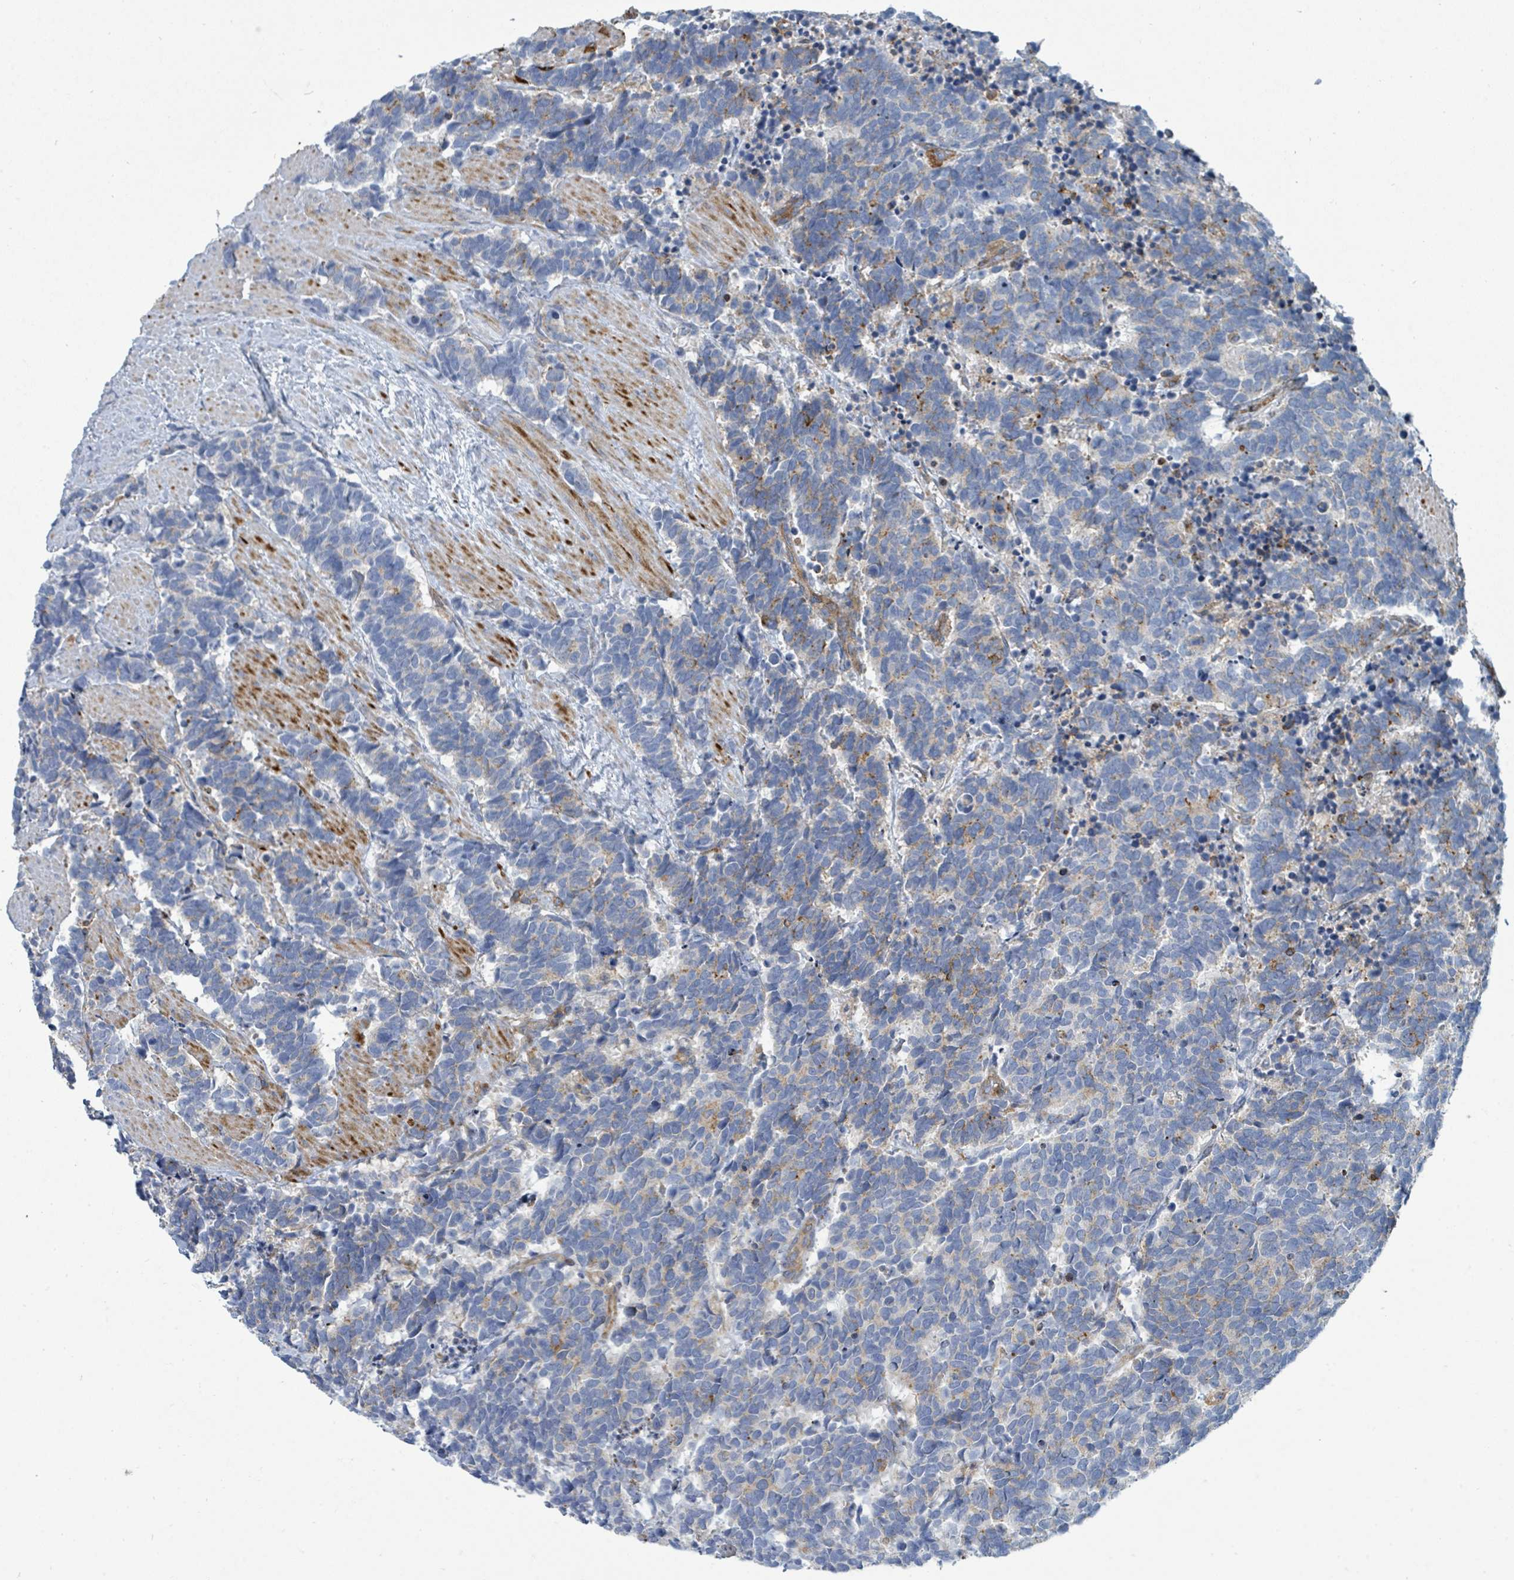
{"staining": {"intensity": "weak", "quantity": "<25%", "location": "cytoplasmic/membranous"}, "tissue": "carcinoid", "cell_type": "Tumor cells", "image_type": "cancer", "snomed": [{"axis": "morphology", "description": "Carcinoma, NOS"}, {"axis": "morphology", "description": "Carcinoid, malignant, NOS"}, {"axis": "topography", "description": "Prostate"}], "caption": "The micrograph exhibits no staining of tumor cells in carcinoid. (IHC, brightfield microscopy, high magnification).", "gene": "IFIT1", "patient": {"sex": "male", "age": 57}}